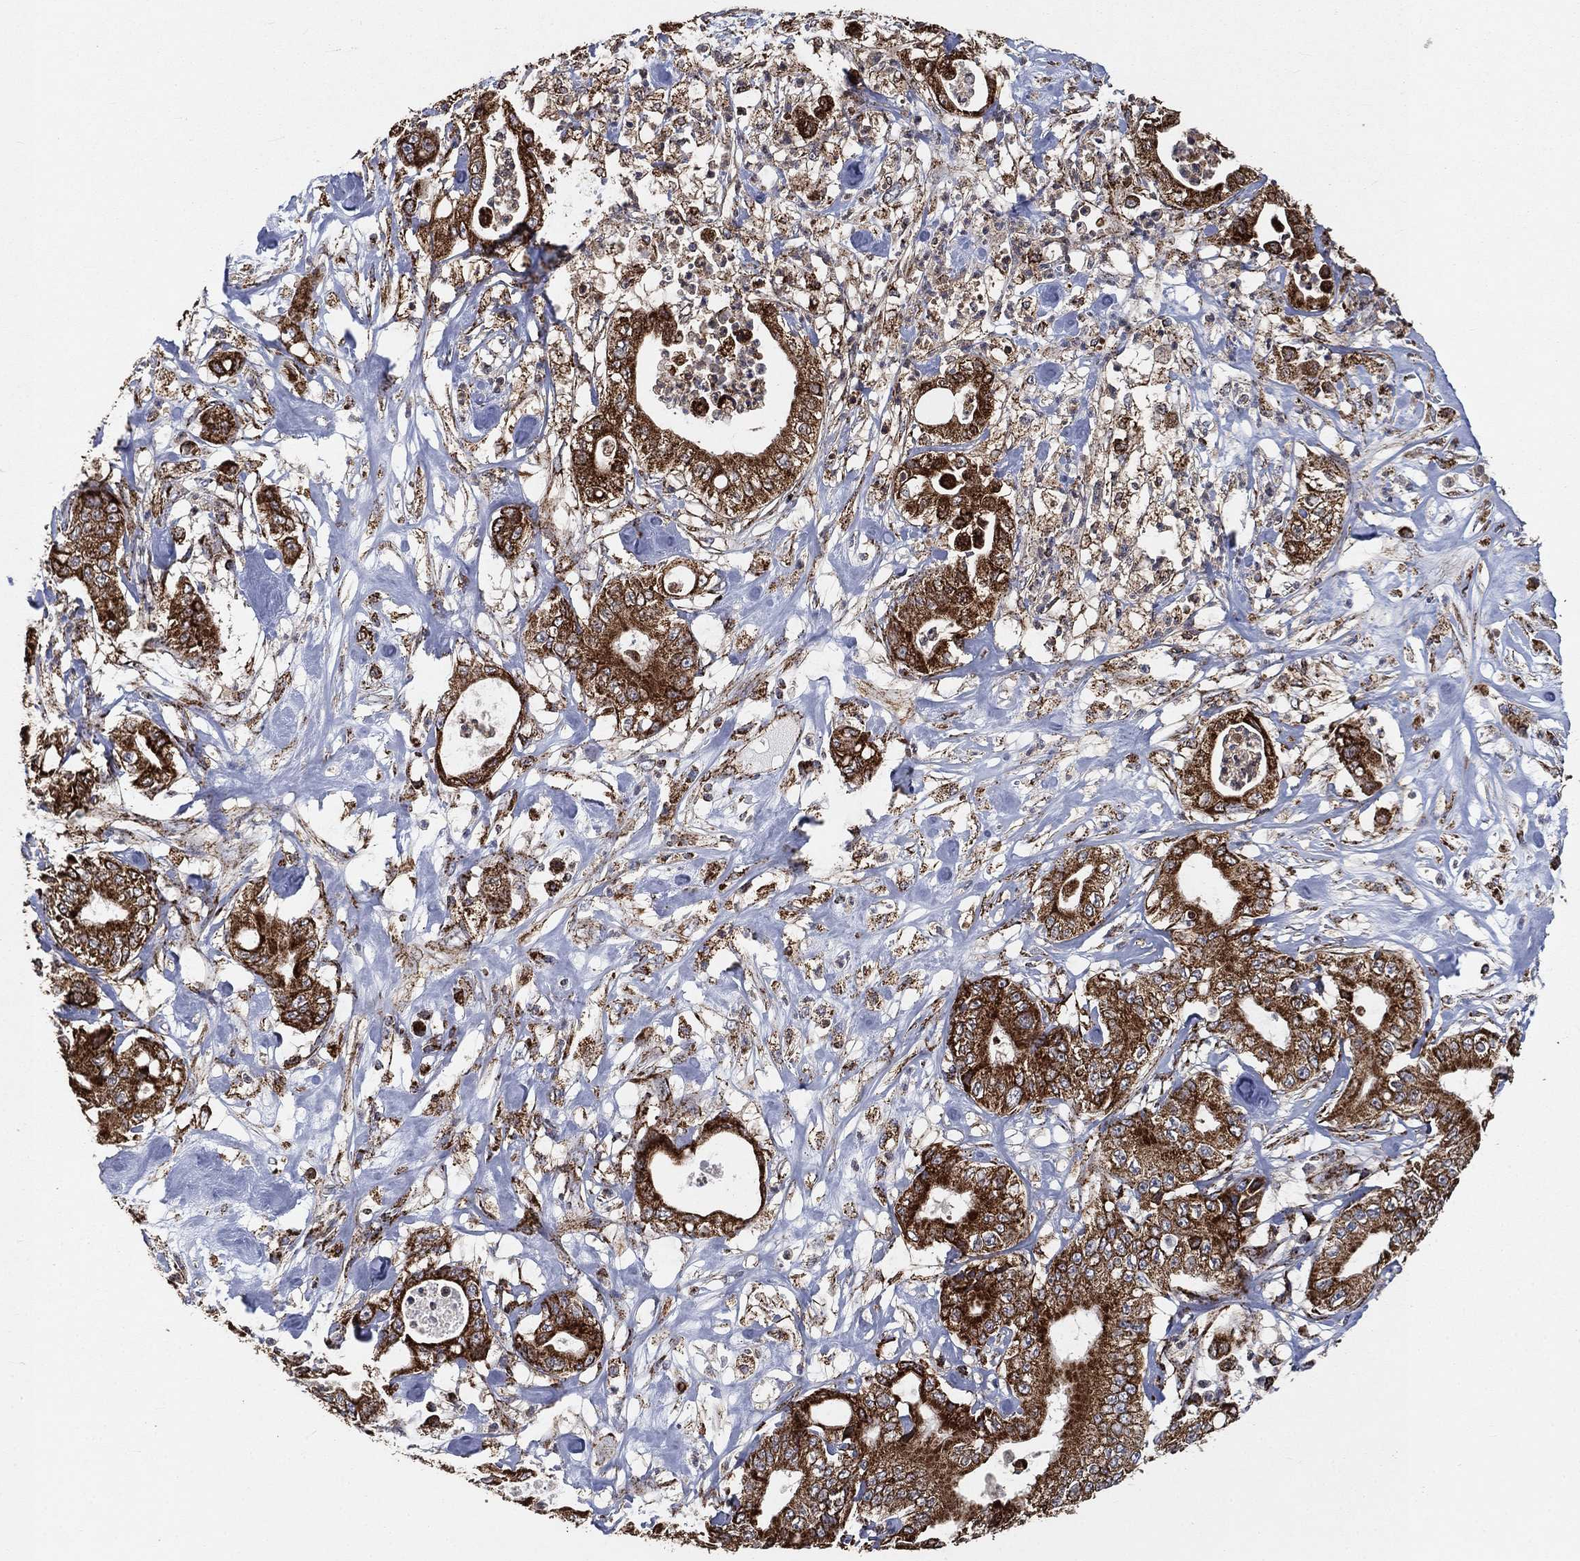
{"staining": {"intensity": "strong", "quantity": ">75%", "location": "cytoplasmic/membranous"}, "tissue": "pancreatic cancer", "cell_type": "Tumor cells", "image_type": "cancer", "snomed": [{"axis": "morphology", "description": "Adenocarcinoma, NOS"}, {"axis": "topography", "description": "Pancreas"}], "caption": "Immunohistochemistry (IHC) micrograph of neoplastic tissue: human pancreatic adenocarcinoma stained using IHC displays high levels of strong protein expression localized specifically in the cytoplasmic/membranous of tumor cells, appearing as a cytoplasmic/membranous brown color.", "gene": "SLC38A7", "patient": {"sex": "male", "age": 71}}